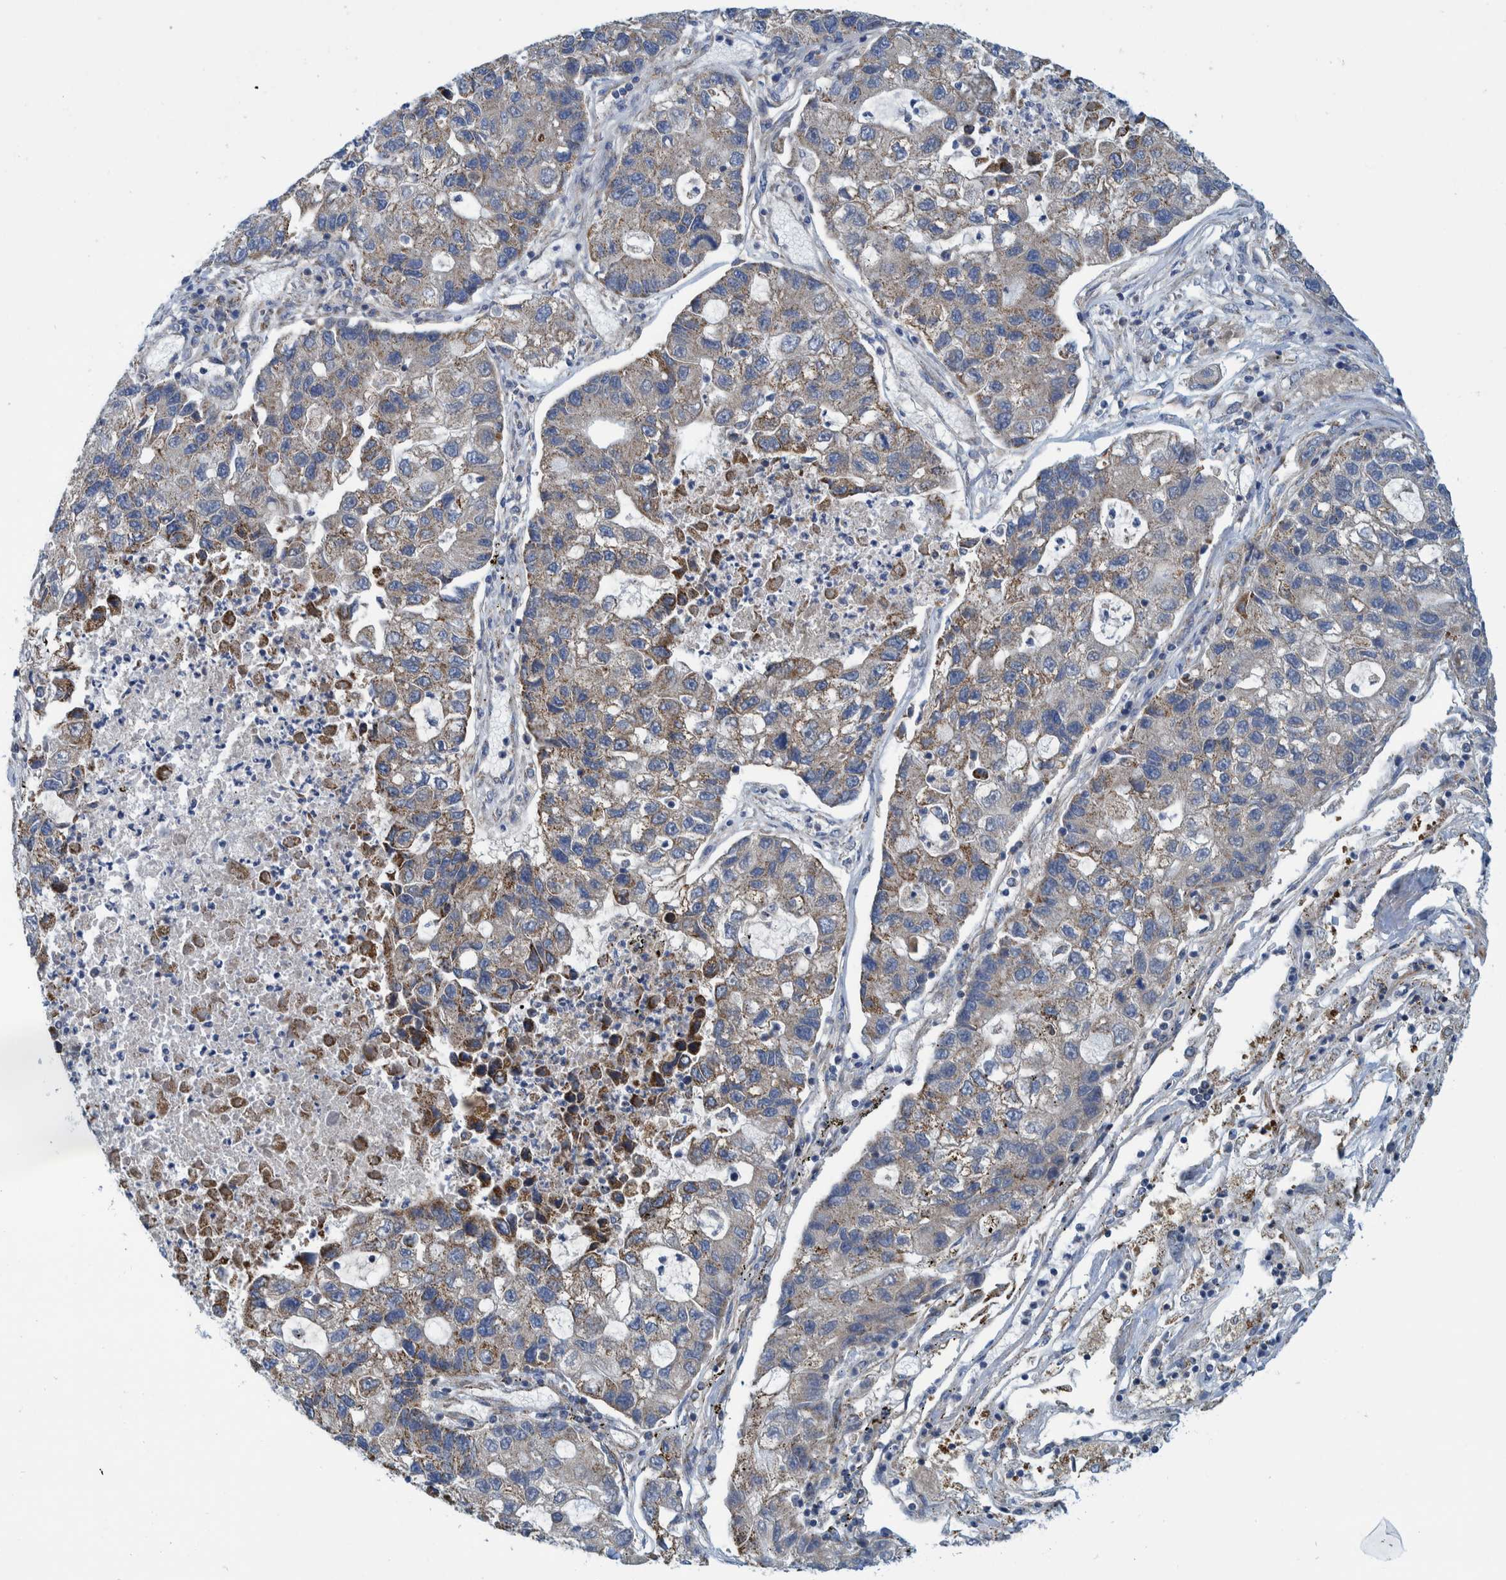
{"staining": {"intensity": "weak", "quantity": ">75%", "location": "cytoplasmic/membranous"}, "tissue": "lung cancer", "cell_type": "Tumor cells", "image_type": "cancer", "snomed": [{"axis": "morphology", "description": "Adenocarcinoma, NOS"}, {"axis": "topography", "description": "Lung"}], "caption": "Lung cancer stained with DAB IHC exhibits low levels of weak cytoplasmic/membranous staining in about >75% of tumor cells.", "gene": "MRPS7", "patient": {"sex": "female", "age": 51}}